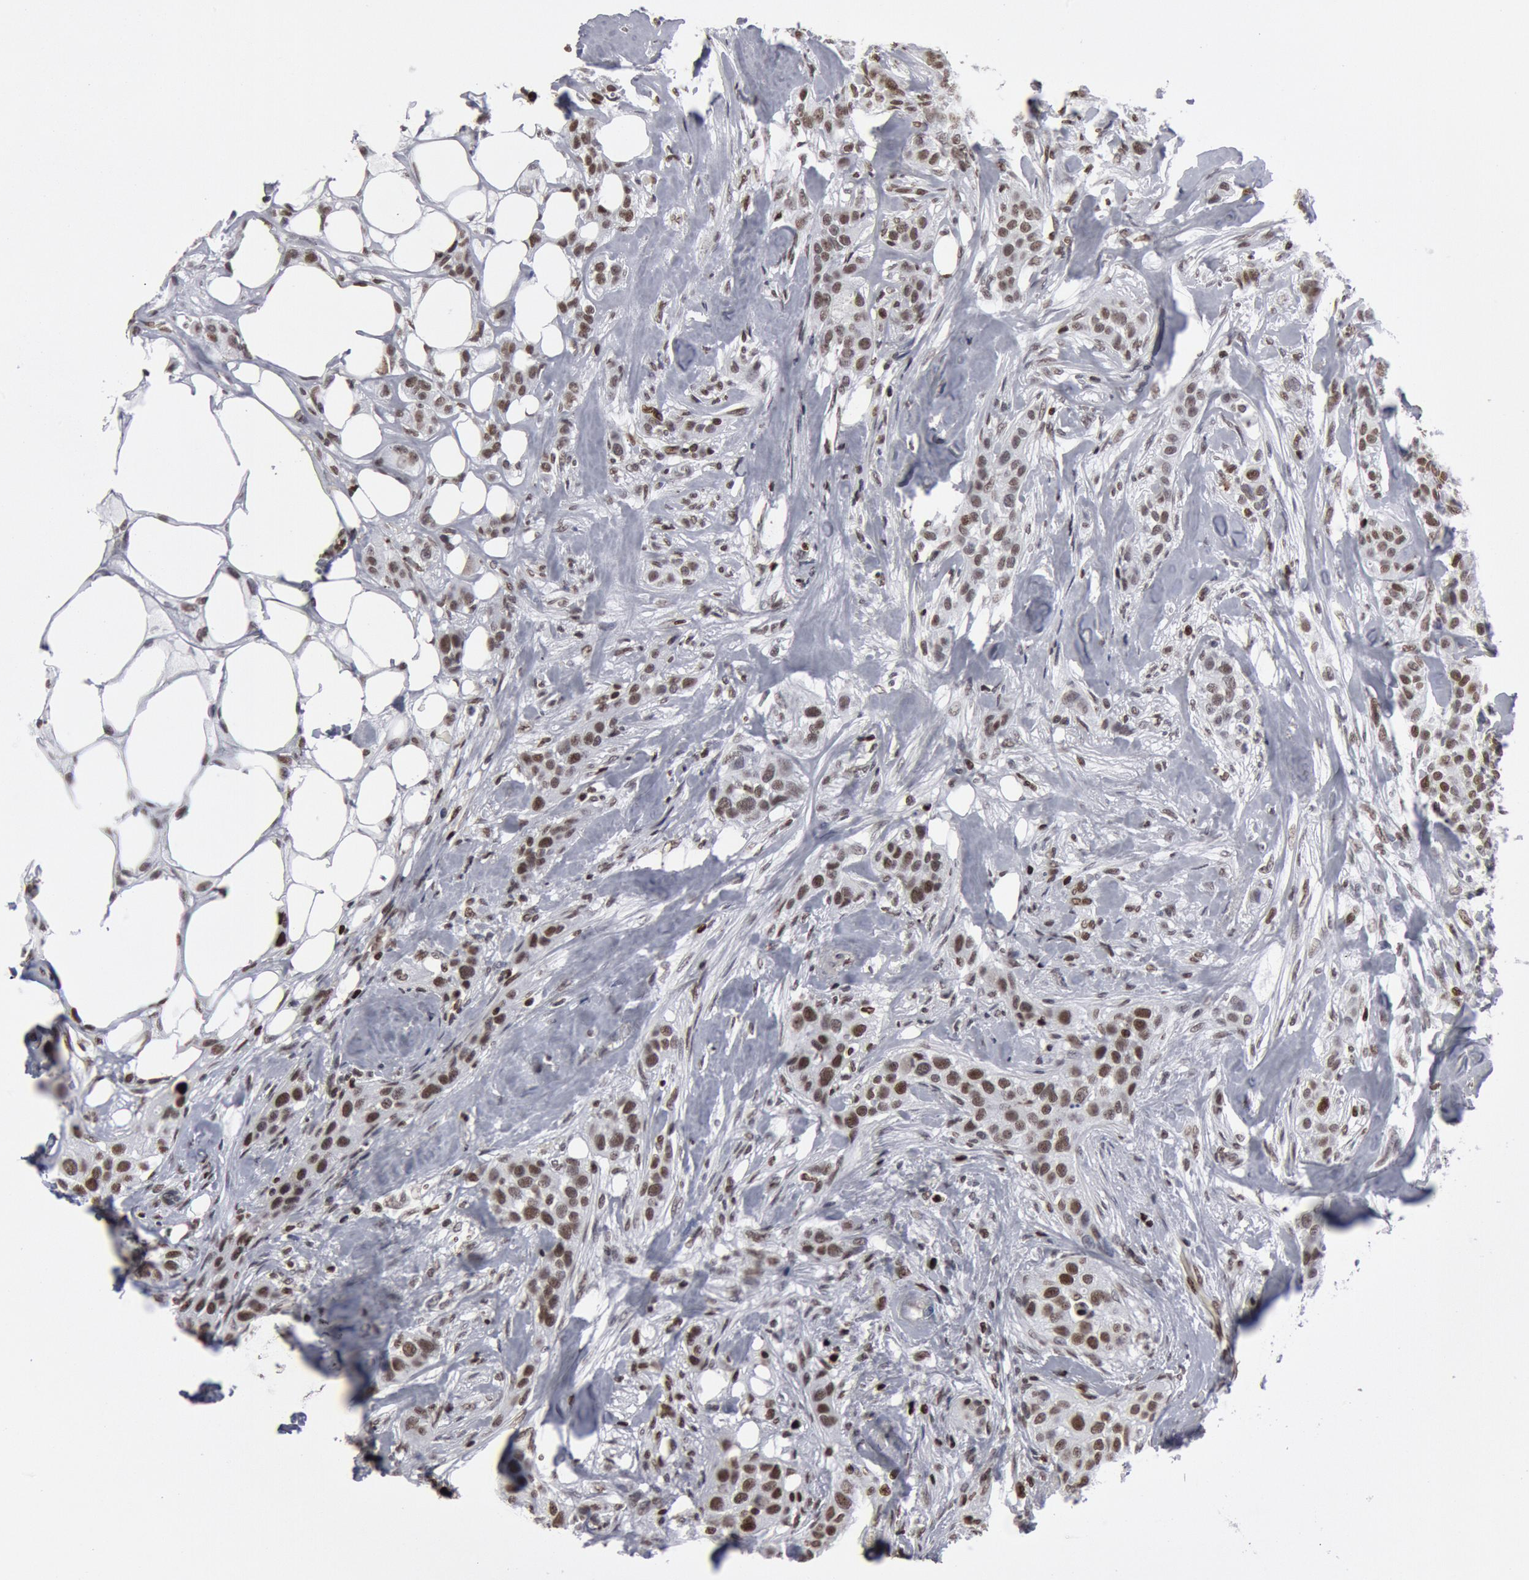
{"staining": {"intensity": "moderate", "quantity": ">75%", "location": "nuclear"}, "tissue": "breast cancer", "cell_type": "Tumor cells", "image_type": "cancer", "snomed": [{"axis": "morphology", "description": "Duct carcinoma"}, {"axis": "topography", "description": "Breast"}], "caption": "This histopathology image exhibits breast infiltrating ductal carcinoma stained with immunohistochemistry to label a protein in brown. The nuclear of tumor cells show moderate positivity for the protein. Nuclei are counter-stained blue.", "gene": "SUB1", "patient": {"sex": "female", "age": 45}}